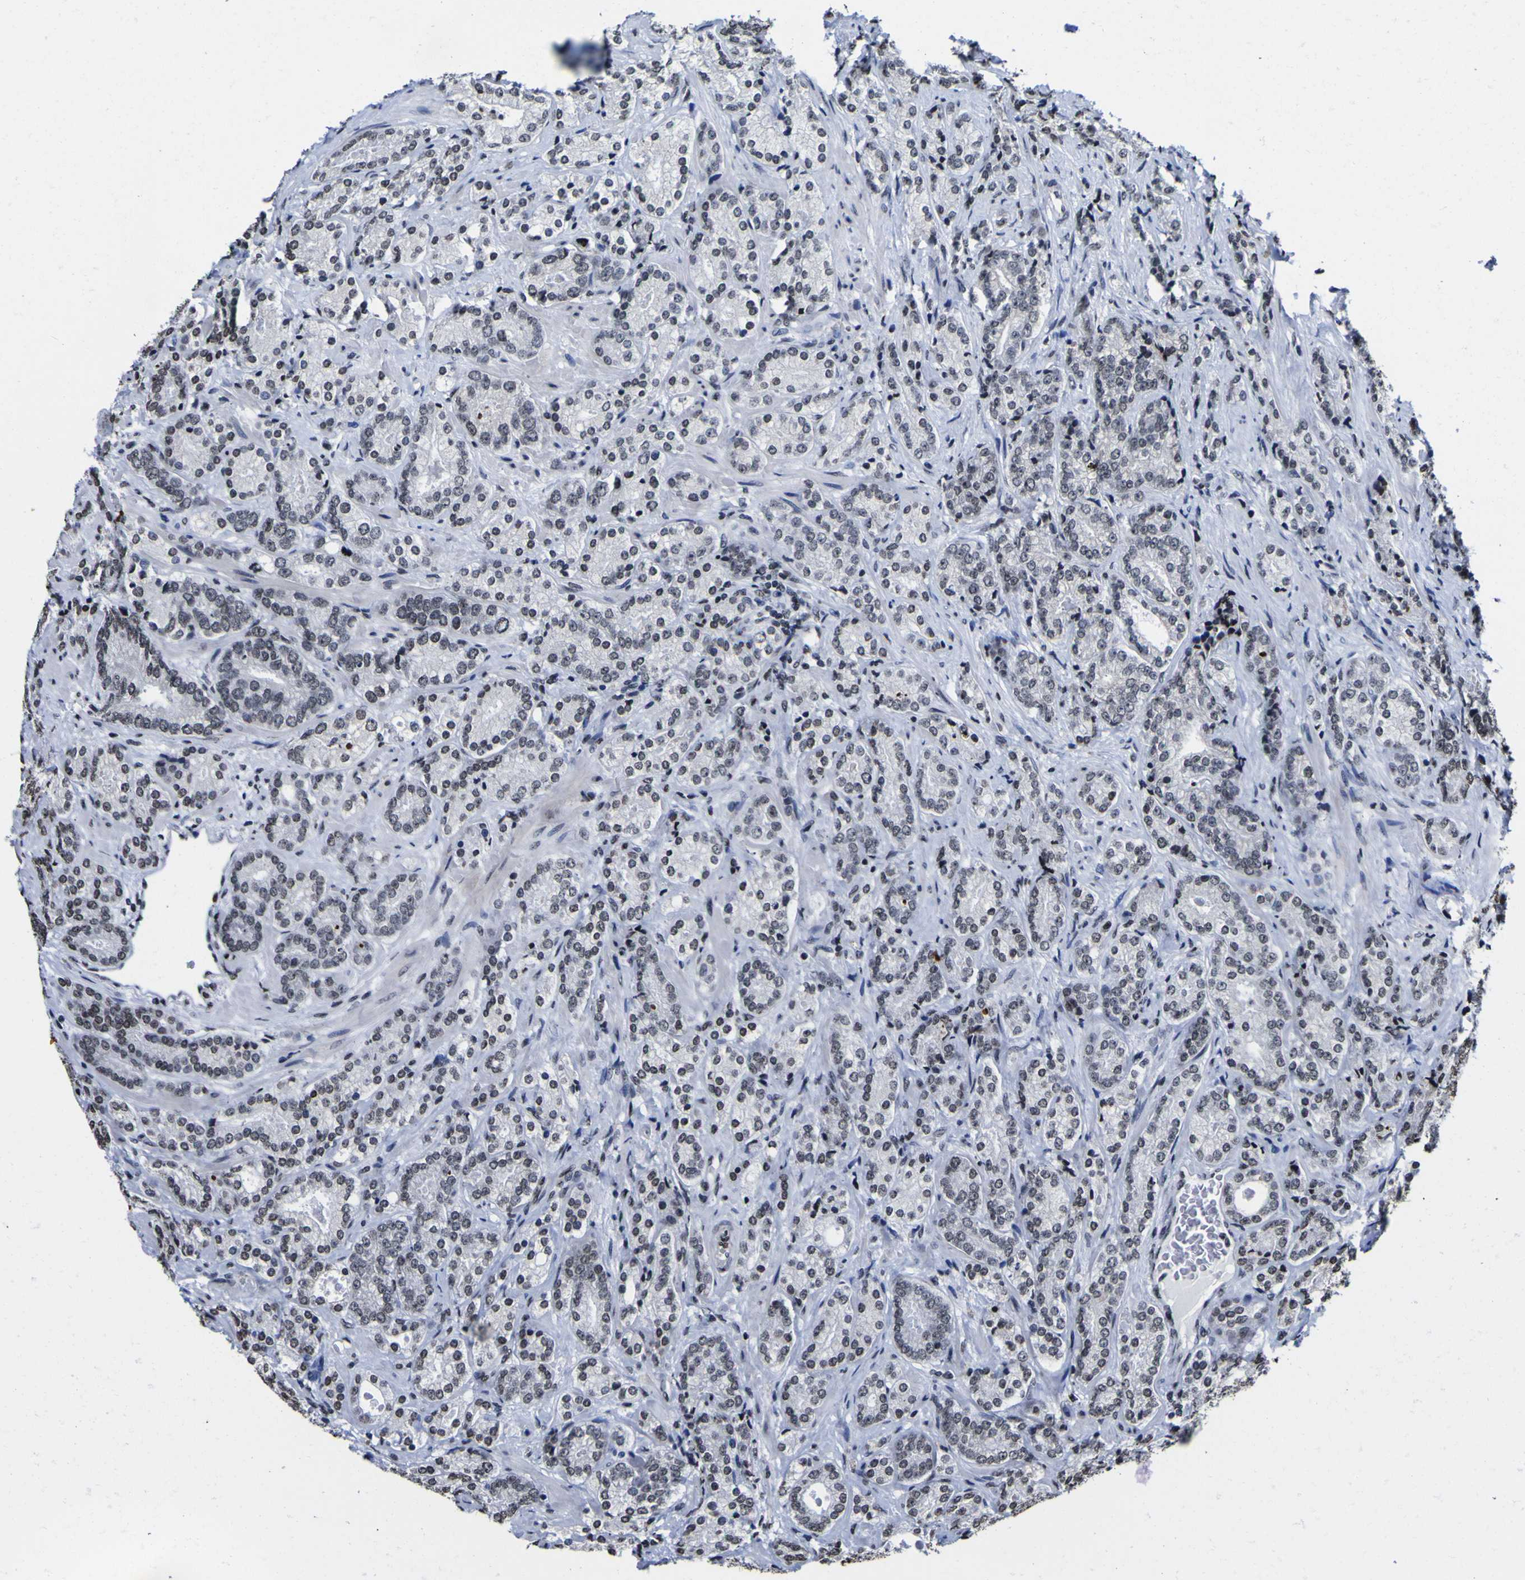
{"staining": {"intensity": "strong", "quantity": "<25%", "location": "nuclear"}, "tissue": "prostate cancer", "cell_type": "Tumor cells", "image_type": "cancer", "snomed": [{"axis": "morphology", "description": "Adenocarcinoma, High grade"}, {"axis": "topography", "description": "Prostate"}], "caption": "IHC of human prostate cancer reveals medium levels of strong nuclear expression in about <25% of tumor cells.", "gene": "PIAS1", "patient": {"sex": "male", "age": 61}}